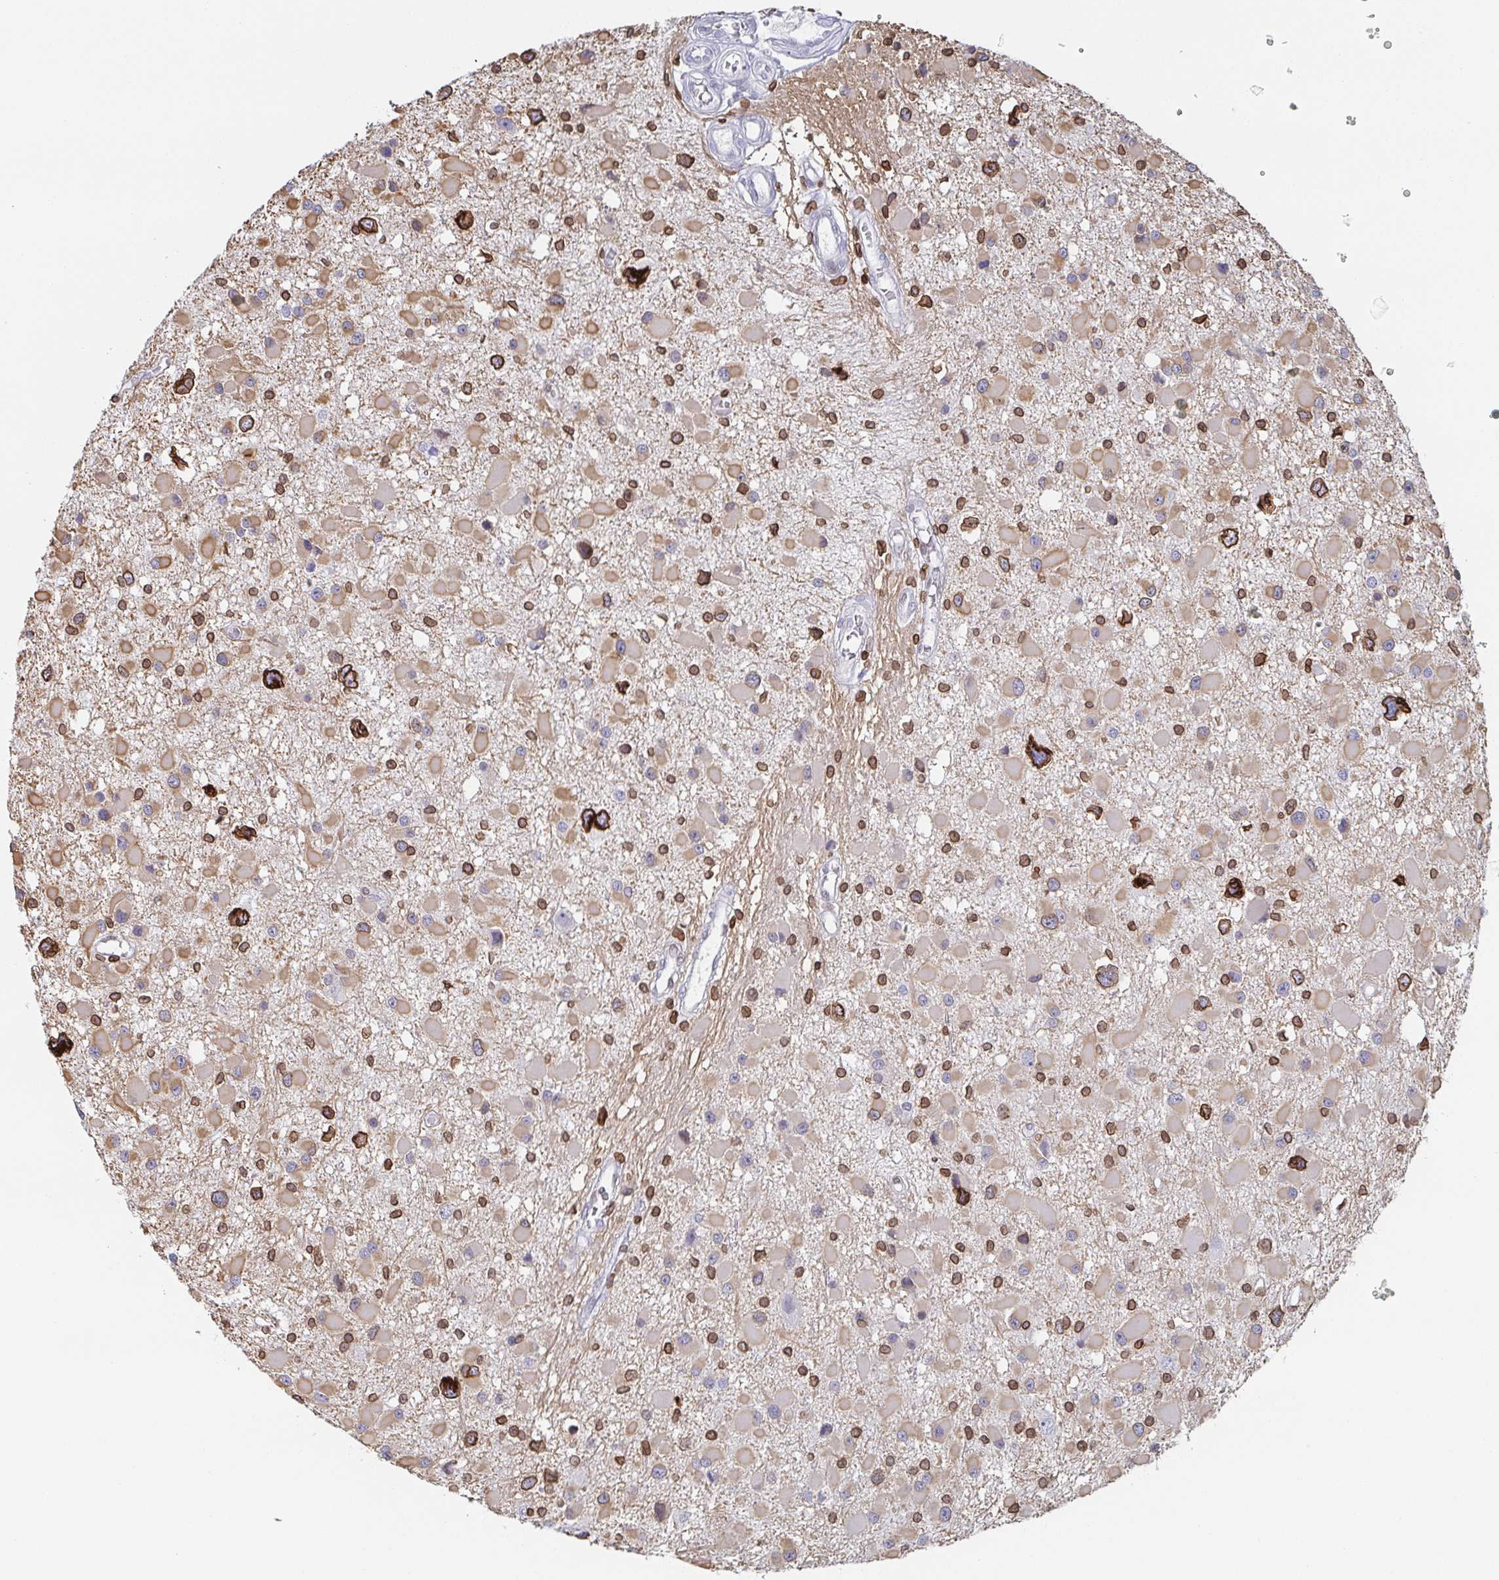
{"staining": {"intensity": "strong", "quantity": "<25%", "location": "cytoplasmic/membranous,nuclear"}, "tissue": "glioma", "cell_type": "Tumor cells", "image_type": "cancer", "snomed": [{"axis": "morphology", "description": "Glioma, malignant, High grade"}, {"axis": "topography", "description": "Brain"}], "caption": "This photomicrograph demonstrates IHC staining of human glioma, with medium strong cytoplasmic/membranous and nuclear staining in about <25% of tumor cells.", "gene": "BTBD7", "patient": {"sex": "male", "age": 54}}